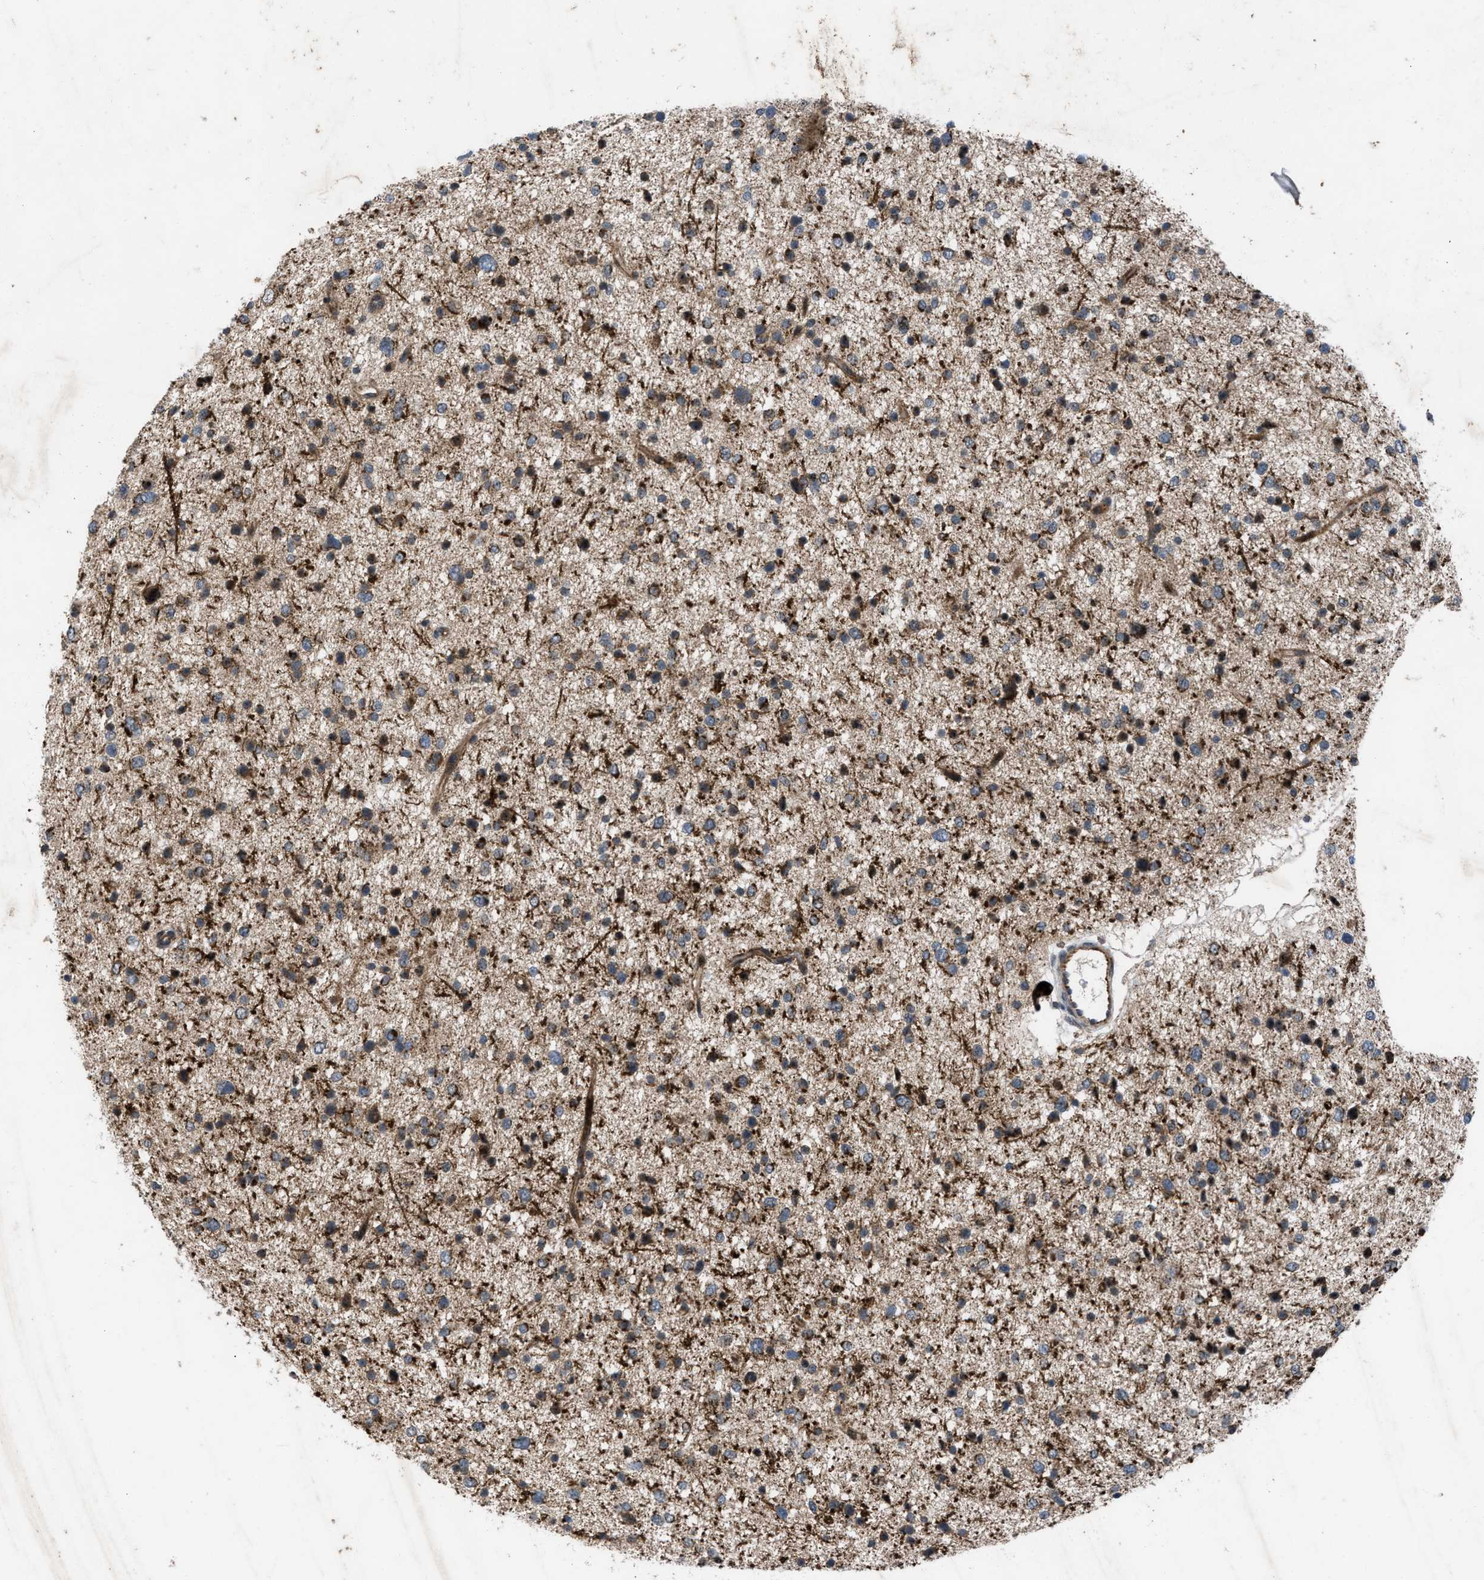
{"staining": {"intensity": "strong", "quantity": ">75%", "location": "cytoplasmic/membranous"}, "tissue": "glioma", "cell_type": "Tumor cells", "image_type": "cancer", "snomed": [{"axis": "morphology", "description": "Glioma, malignant, Low grade"}, {"axis": "topography", "description": "Brain"}], "caption": "Low-grade glioma (malignant) stained for a protein reveals strong cytoplasmic/membranous positivity in tumor cells.", "gene": "AP3M2", "patient": {"sex": "female", "age": 37}}